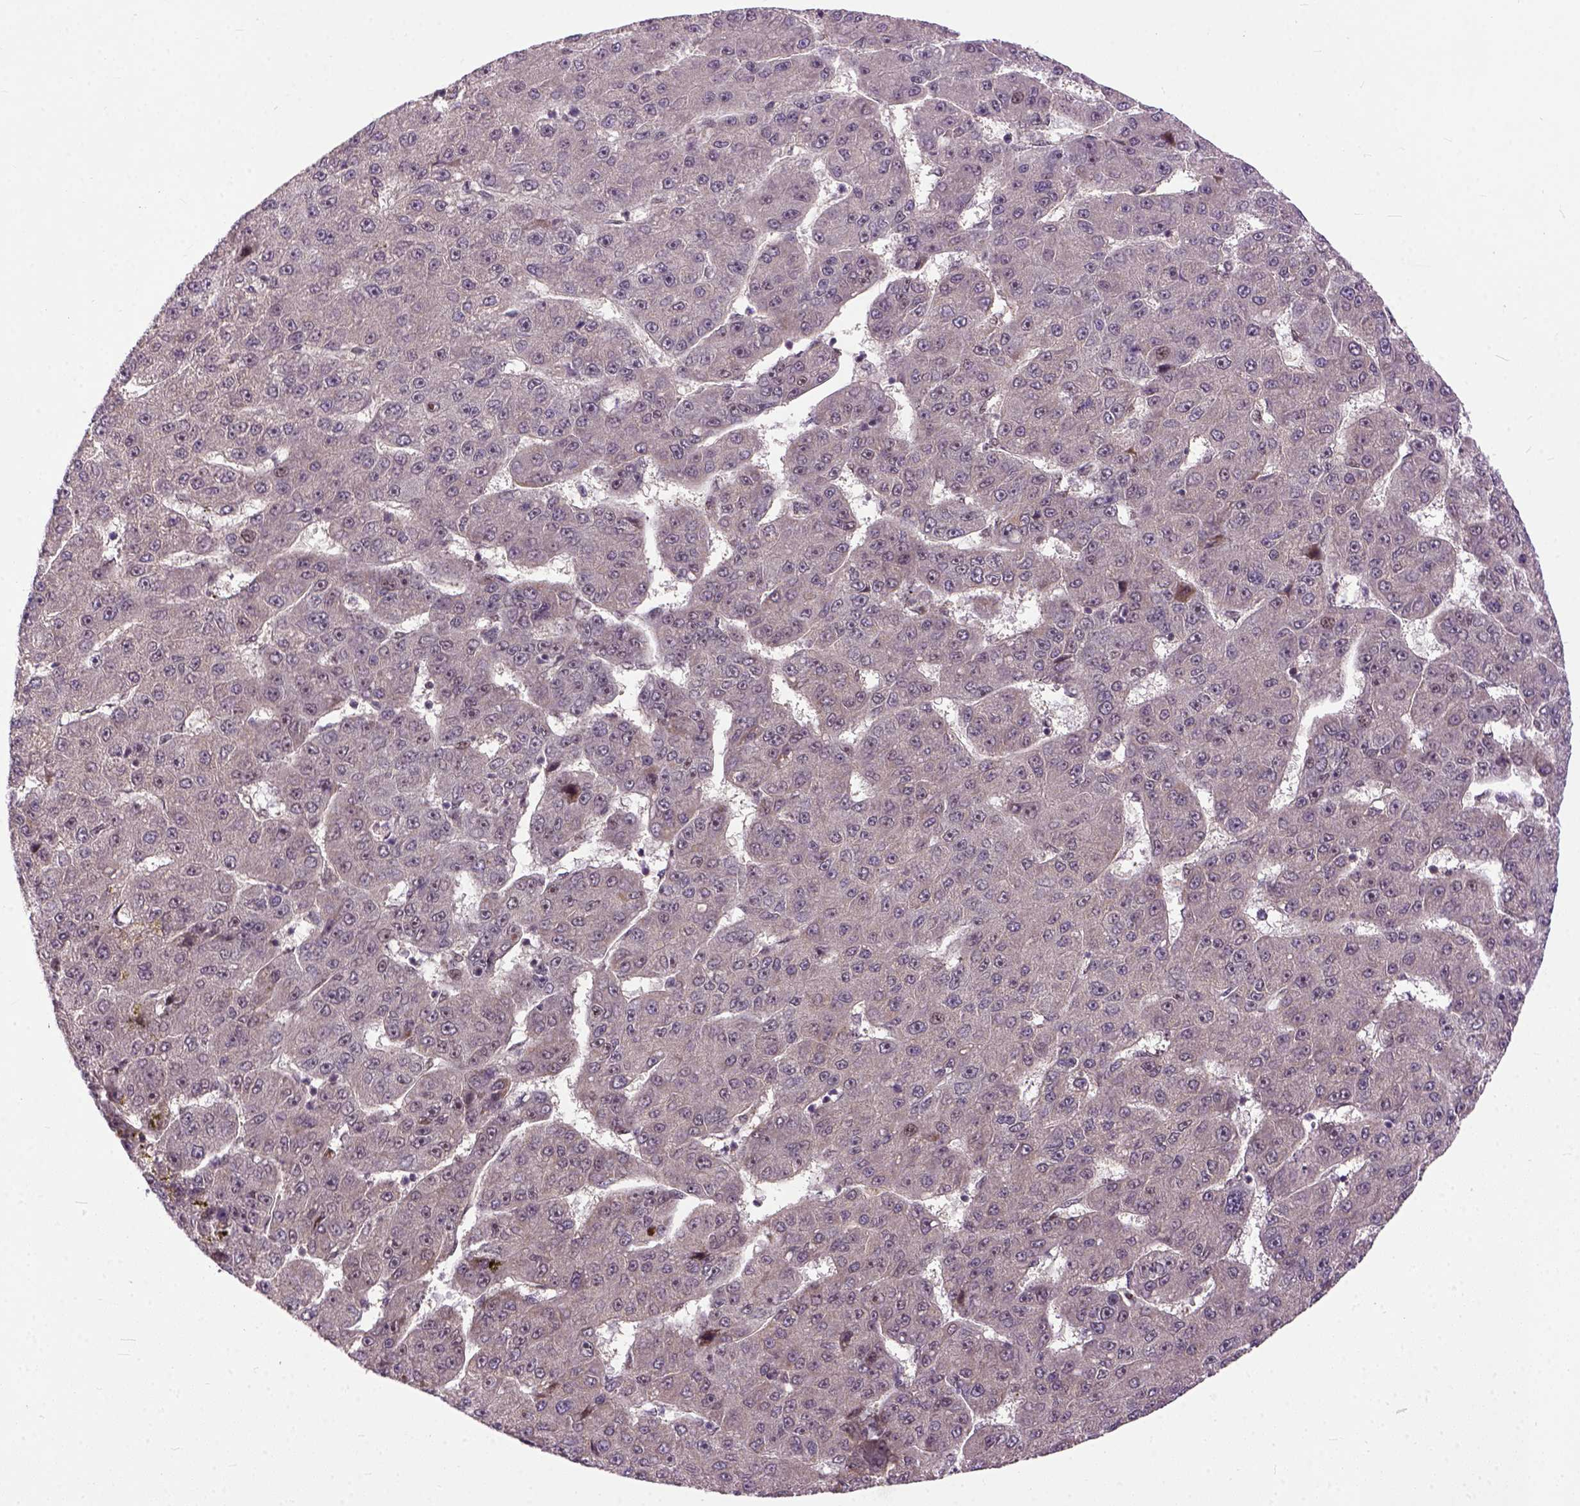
{"staining": {"intensity": "negative", "quantity": "none", "location": "none"}, "tissue": "liver cancer", "cell_type": "Tumor cells", "image_type": "cancer", "snomed": [{"axis": "morphology", "description": "Carcinoma, Hepatocellular, NOS"}, {"axis": "topography", "description": "Liver"}], "caption": "Liver cancer was stained to show a protein in brown. There is no significant expression in tumor cells. (Stains: DAB (3,3'-diaminobenzidine) immunohistochemistry with hematoxylin counter stain, Microscopy: brightfield microscopy at high magnification).", "gene": "ZNF630", "patient": {"sex": "male", "age": 67}}